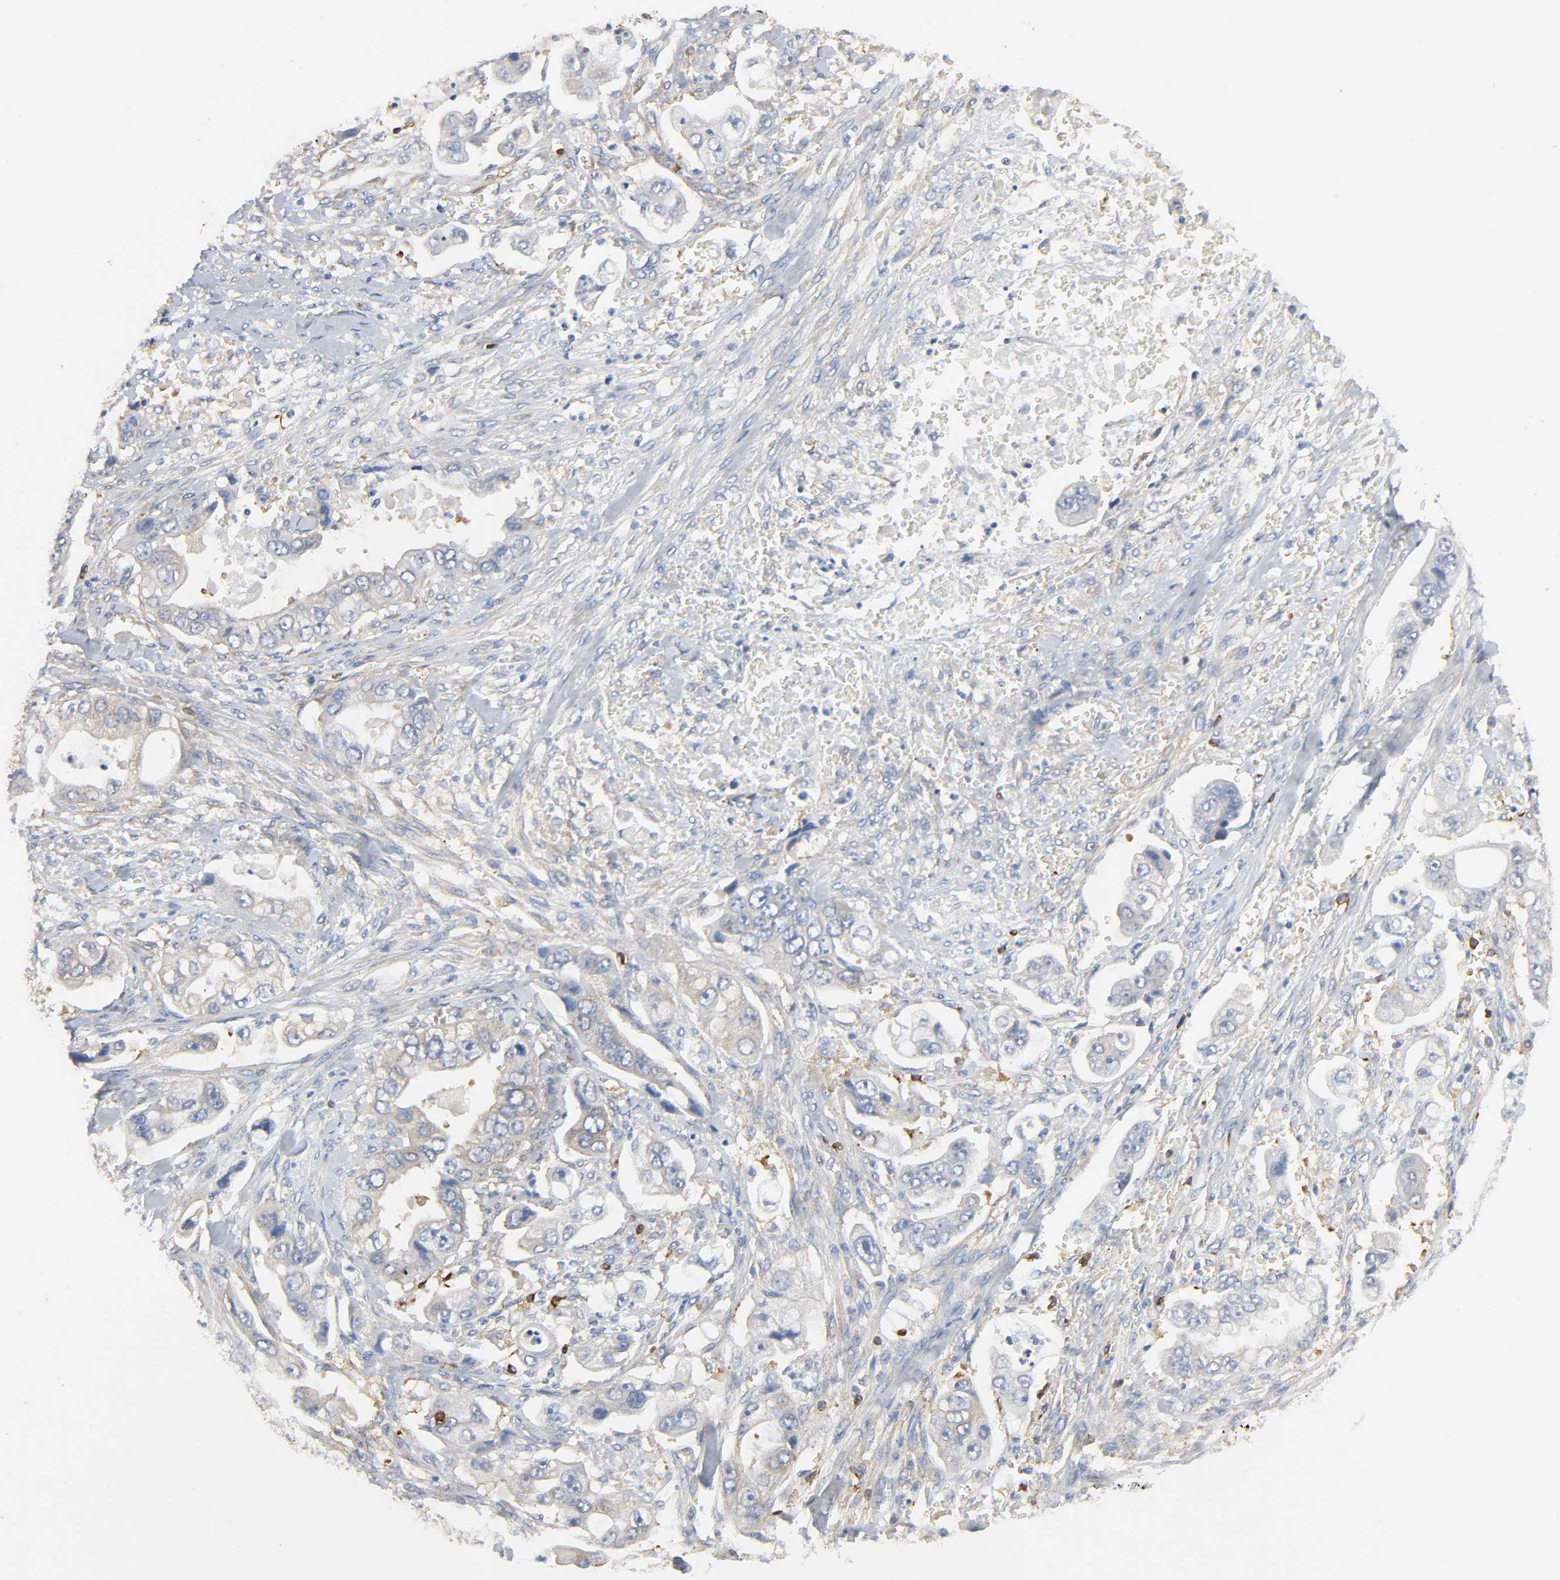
{"staining": {"intensity": "weak", "quantity": "<25%", "location": "cytoplasmic/membranous"}, "tissue": "stomach cancer", "cell_type": "Tumor cells", "image_type": "cancer", "snomed": [{"axis": "morphology", "description": "Adenocarcinoma, NOS"}, {"axis": "topography", "description": "Stomach"}], "caption": "High power microscopy image of an immunohistochemistry (IHC) photomicrograph of stomach adenocarcinoma, revealing no significant positivity in tumor cells.", "gene": "BIN1", "patient": {"sex": "male", "age": 62}}